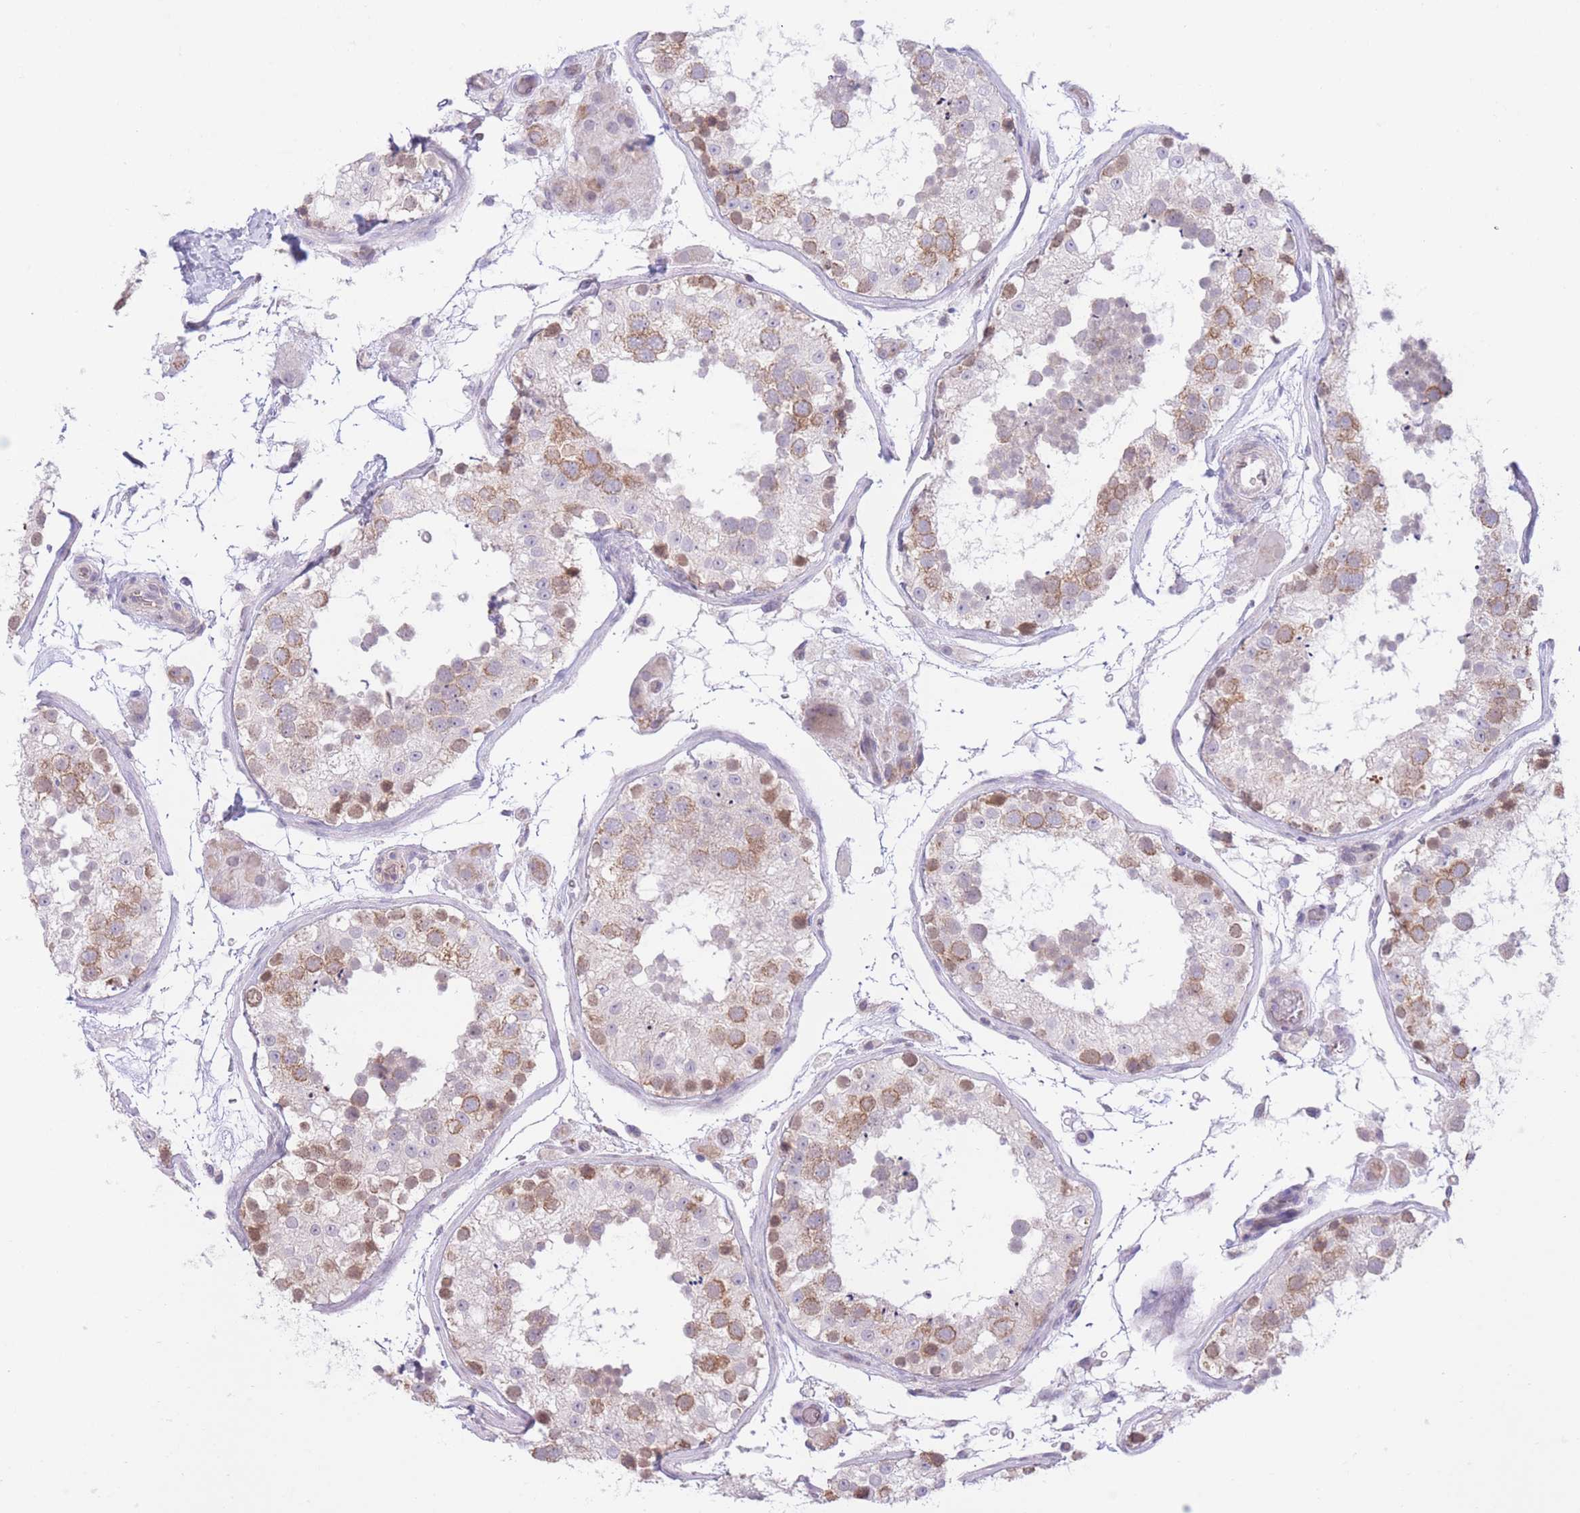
{"staining": {"intensity": "moderate", "quantity": "25%-75%", "location": "cytoplasmic/membranous,nuclear"}, "tissue": "testis", "cell_type": "Cells in seminiferous ducts", "image_type": "normal", "snomed": [{"axis": "morphology", "description": "Normal tissue, NOS"}, {"axis": "topography", "description": "Testis"}], "caption": "Immunohistochemistry (DAB (3,3'-diaminobenzidine)) staining of unremarkable human testis demonstrates moderate cytoplasmic/membranous,nuclear protein staining in approximately 25%-75% of cells in seminiferous ducts.", "gene": "MRPS31", "patient": {"sex": "male", "age": 26}}